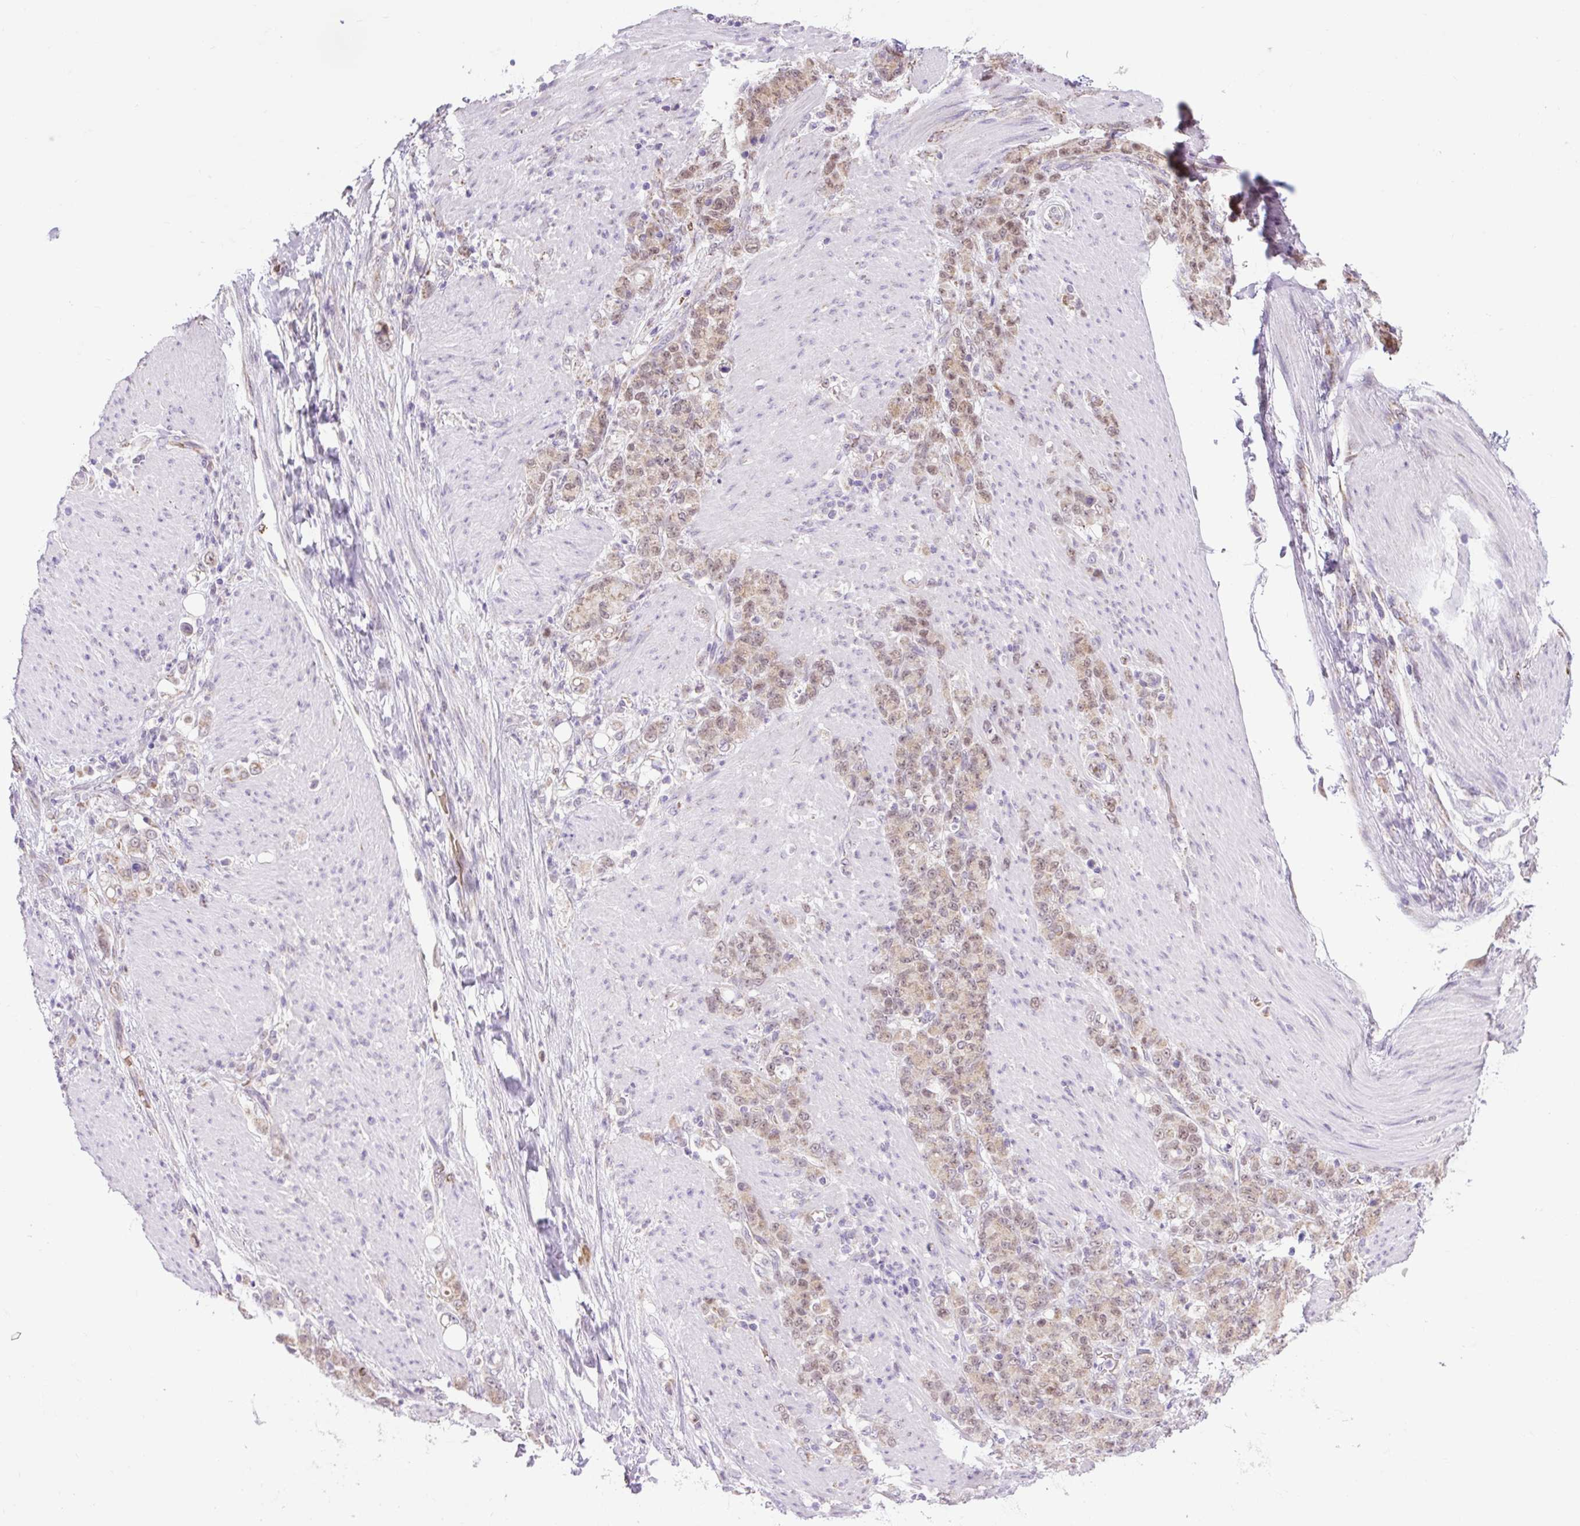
{"staining": {"intensity": "weak", "quantity": ">75%", "location": "cytoplasmic/membranous,nuclear"}, "tissue": "stomach cancer", "cell_type": "Tumor cells", "image_type": "cancer", "snomed": [{"axis": "morphology", "description": "Adenocarcinoma, NOS"}, {"axis": "topography", "description": "Stomach"}], "caption": "A low amount of weak cytoplasmic/membranous and nuclear positivity is seen in about >75% of tumor cells in stomach cancer (adenocarcinoma) tissue. (brown staining indicates protein expression, while blue staining denotes nuclei).", "gene": "SCO2", "patient": {"sex": "female", "age": 79}}